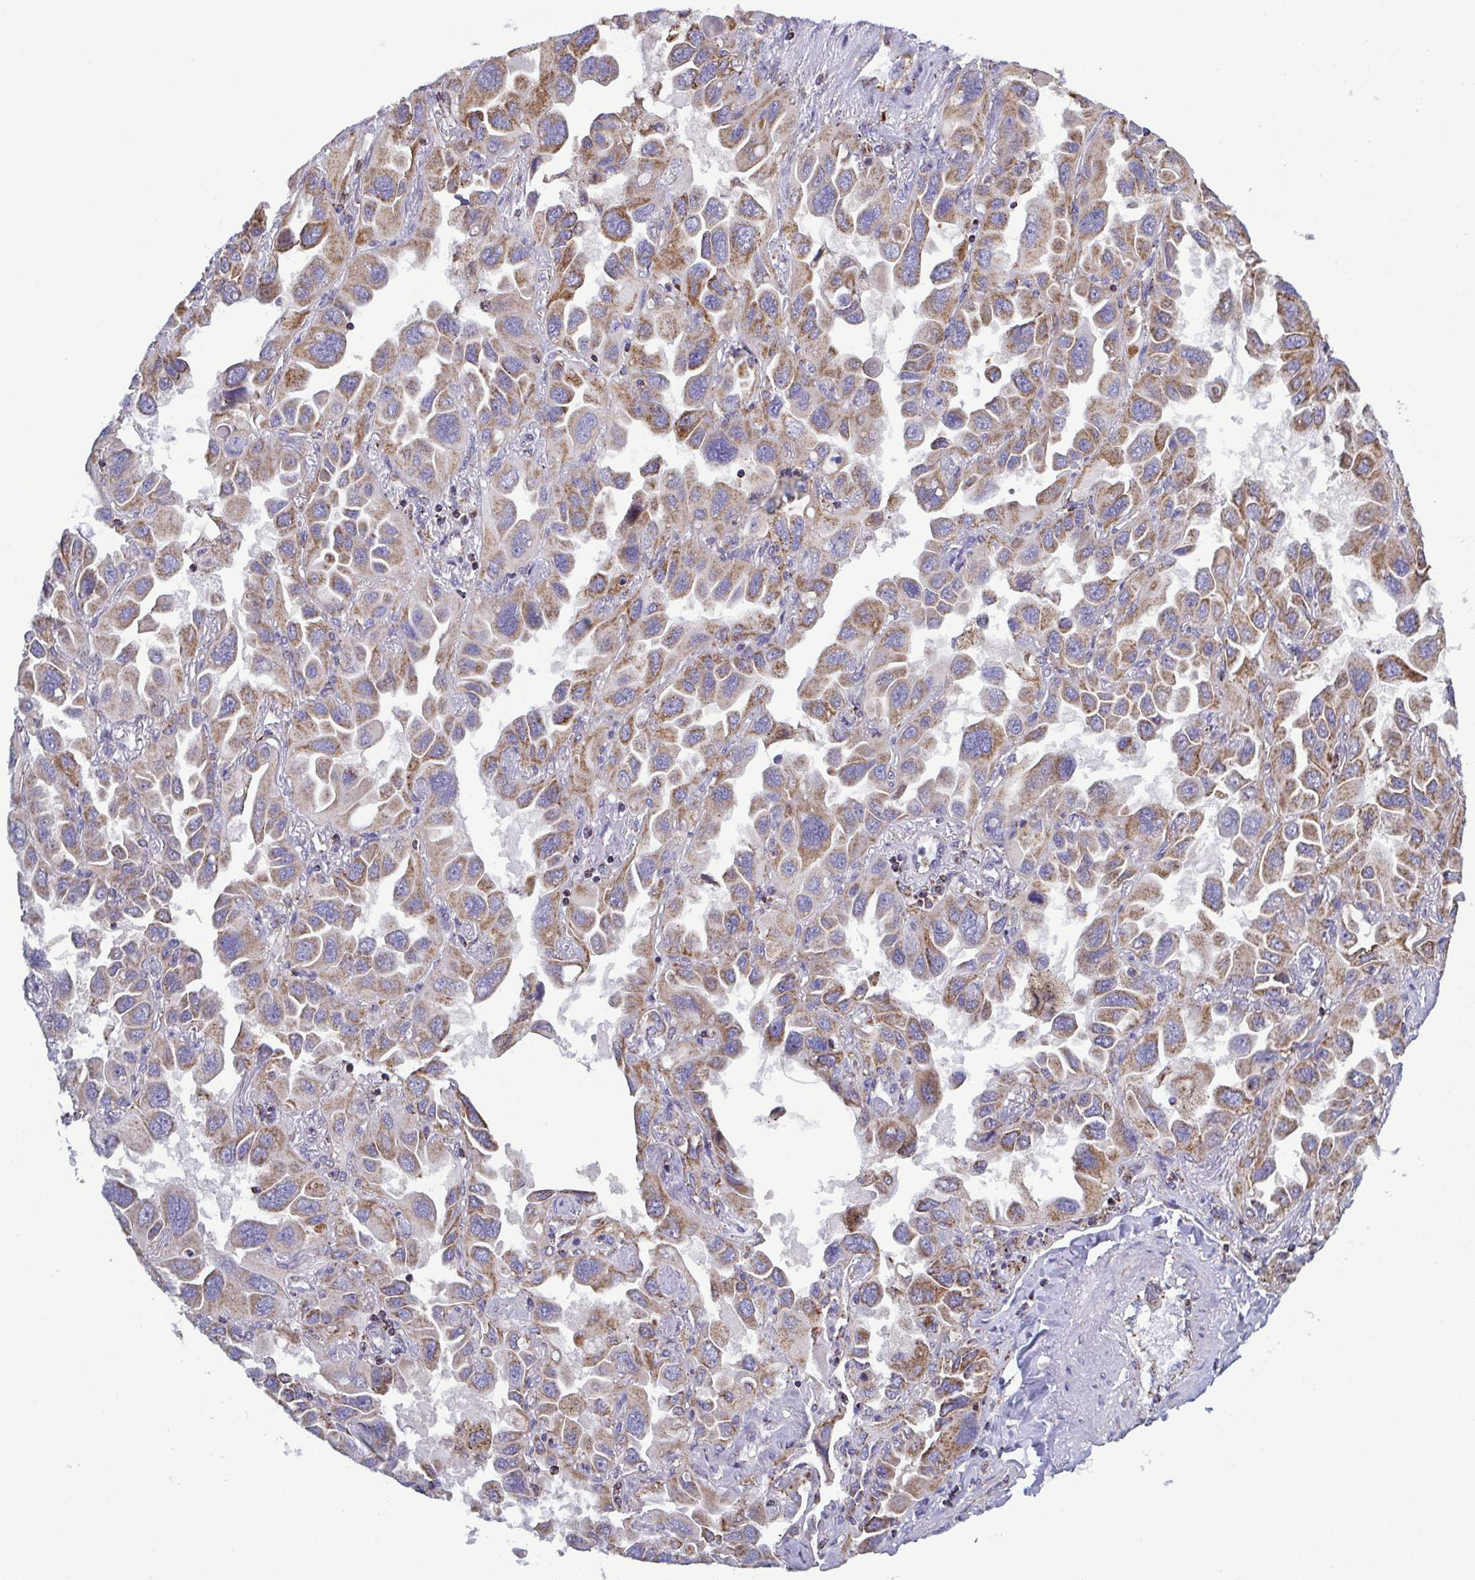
{"staining": {"intensity": "moderate", "quantity": "25%-75%", "location": "cytoplasmic/membranous"}, "tissue": "lung cancer", "cell_type": "Tumor cells", "image_type": "cancer", "snomed": [{"axis": "morphology", "description": "Adenocarcinoma, NOS"}, {"axis": "topography", "description": "Lung"}], "caption": "Protein positivity by immunohistochemistry shows moderate cytoplasmic/membranous positivity in approximately 25%-75% of tumor cells in lung cancer (adenocarcinoma).", "gene": "CSDE1", "patient": {"sex": "male", "age": 64}}